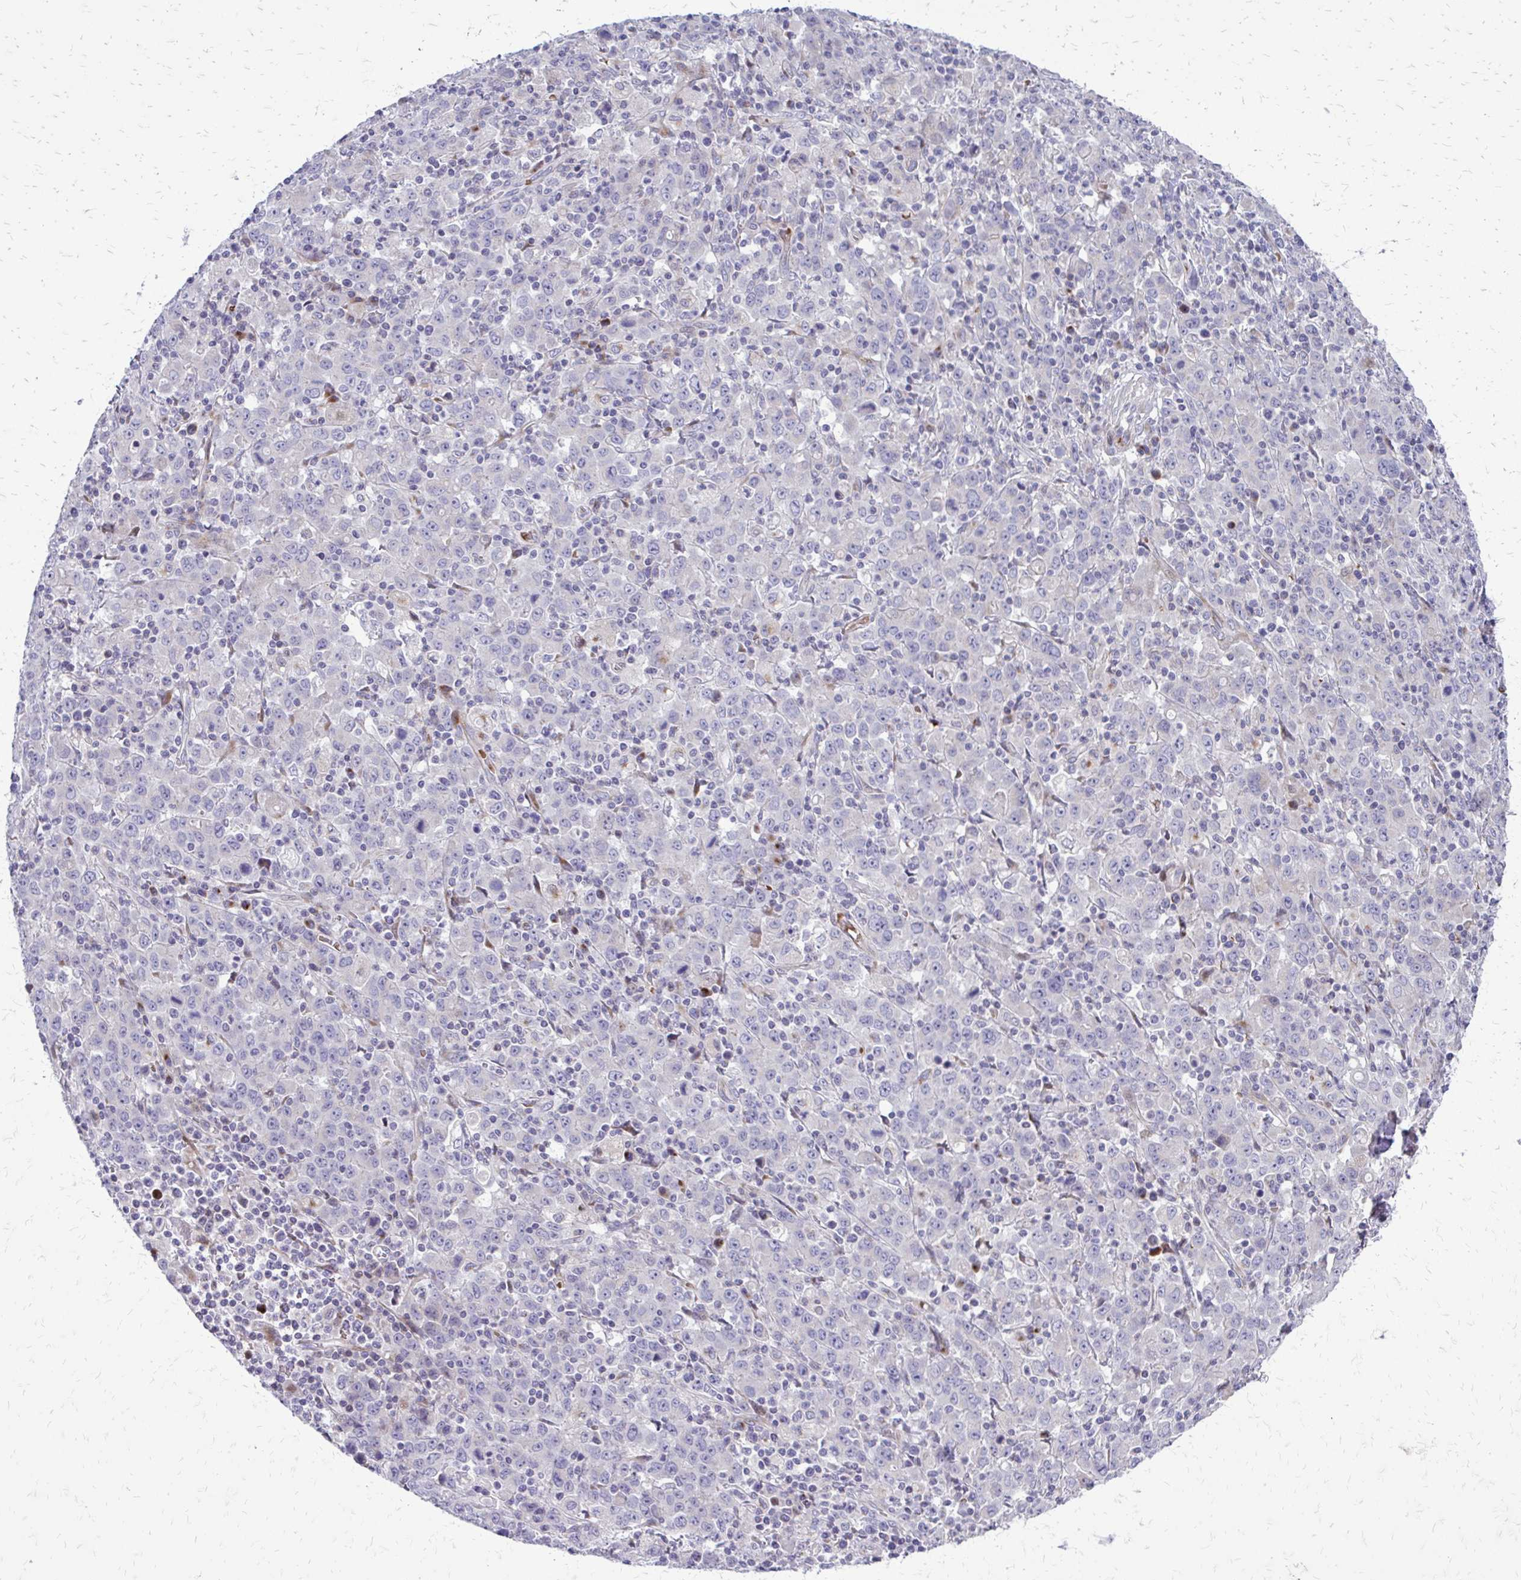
{"staining": {"intensity": "negative", "quantity": "none", "location": "none"}, "tissue": "stomach cancer", "cell_type": "Tumor cells", "image_type": "cancer", "snomed": [{"axis": "morphology", "description": "Adenocarcinoma, NOS"}, {"axis": "topography", "description": "Stomach, upper"}], "caption": "IHC micrograph of neoplastic tissue: human stomach adenocarcinoma stained with DAB (3,3'-diaminobenzidine) reveals no significant protein expression in tumor cells.", "gene": "FUNDC2", "patient": {"sex": "male", "age": 69}}